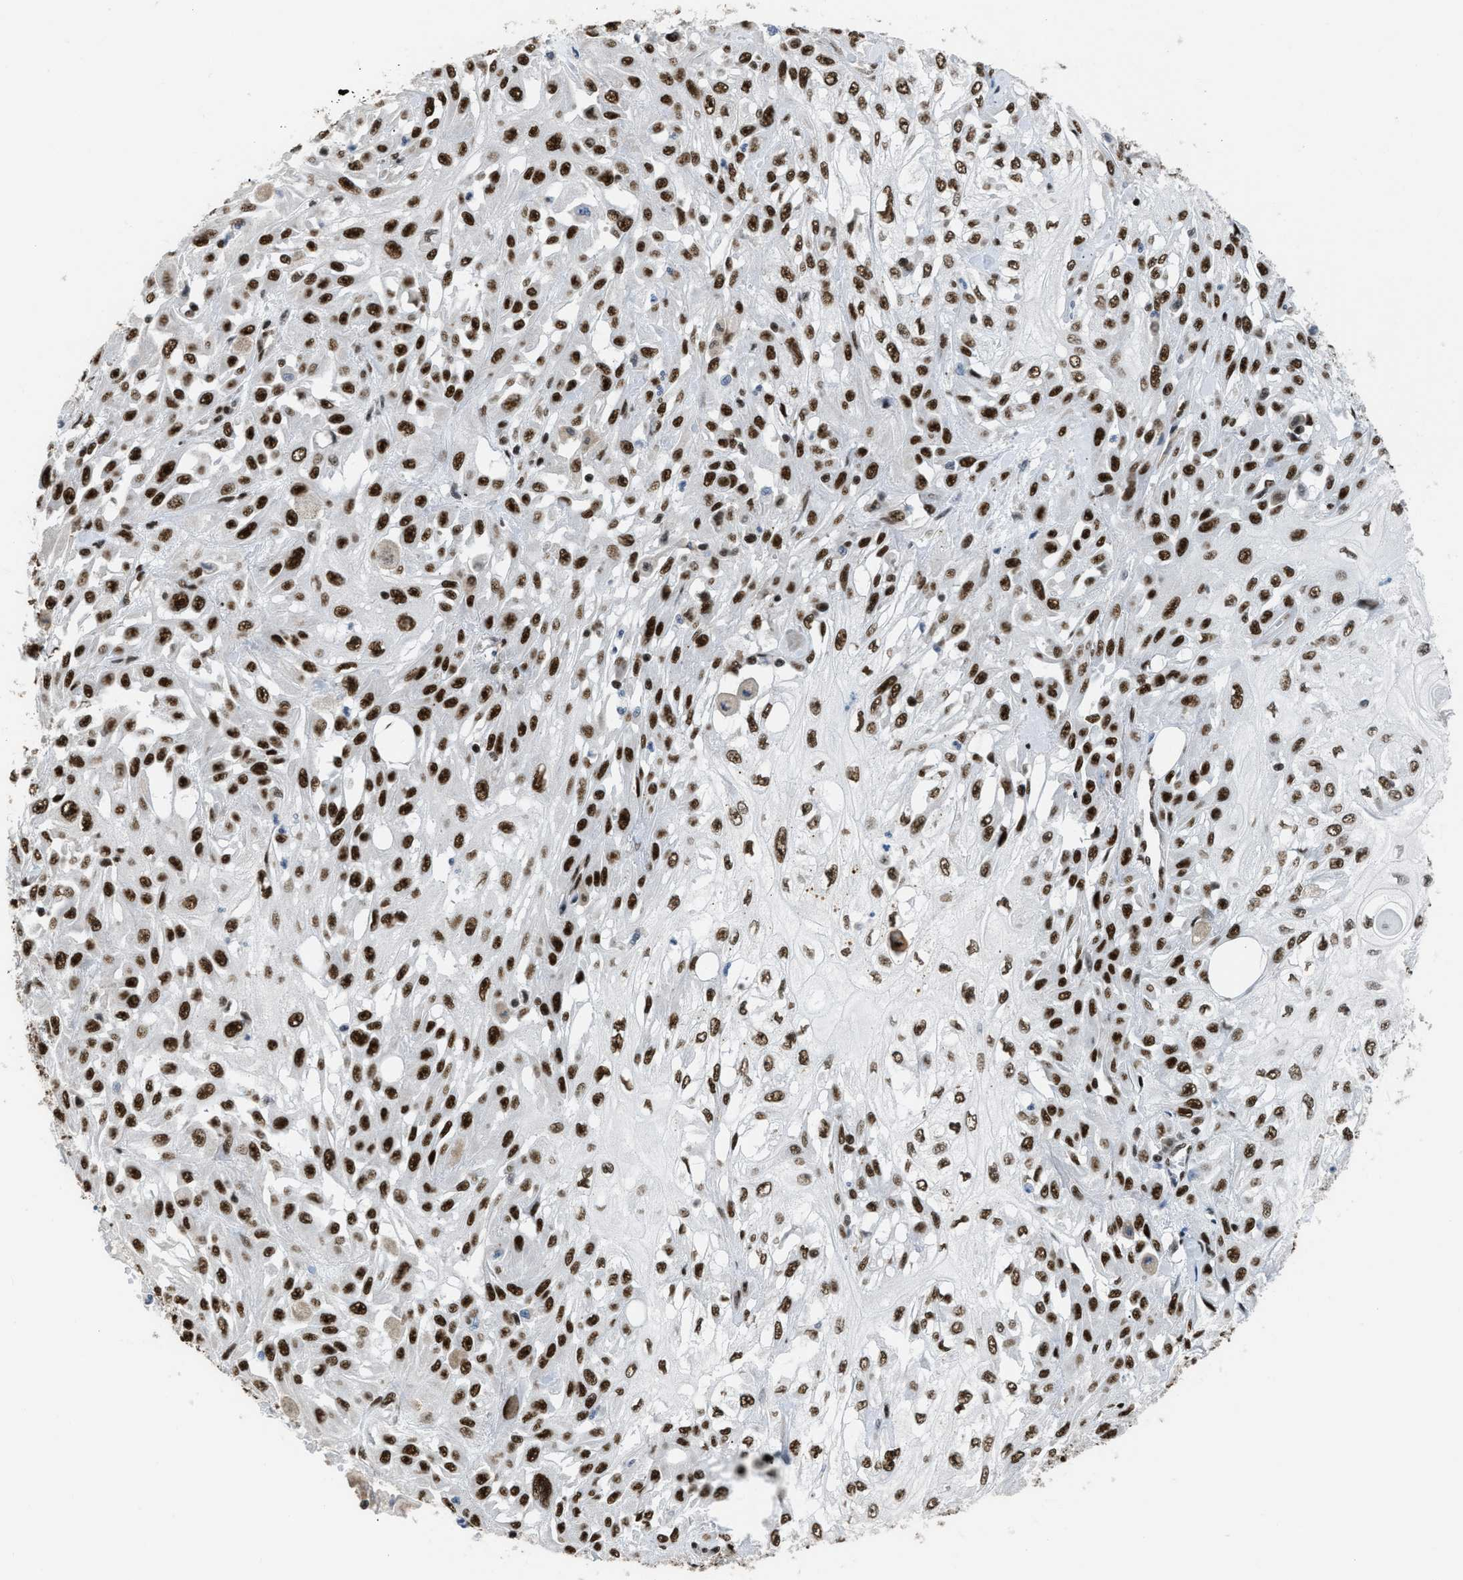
{"staining": {"intensity": "strong", "quantity": ">75%", "location": "nuclear"}, "tissue": "skin cancer", "cell_type": "Tumor cells", "image_type": "cancer", "snomed": [{"axis": "morphology", "description": "Squamous cell carcinoma, NOS"}, {"axis": "morphology", "description": "Squamous cell carcinoma, metastatic, NOS"}, {"axis": "topography", "description": "Skin"}, {"axis": "topography", "description": "Lymph node"}], "caption": "Skin cancer (metastatic squamous cell carcinoma) tissue exhibits strong nuclear staining in about >75% of tumor cells, visualized by immunohistochemistry. (brown staining indicates protein expression, while blue staining denotes nuclei).", "gene": "SCAF4", "patient": {"sex": "male", "age": 75}}